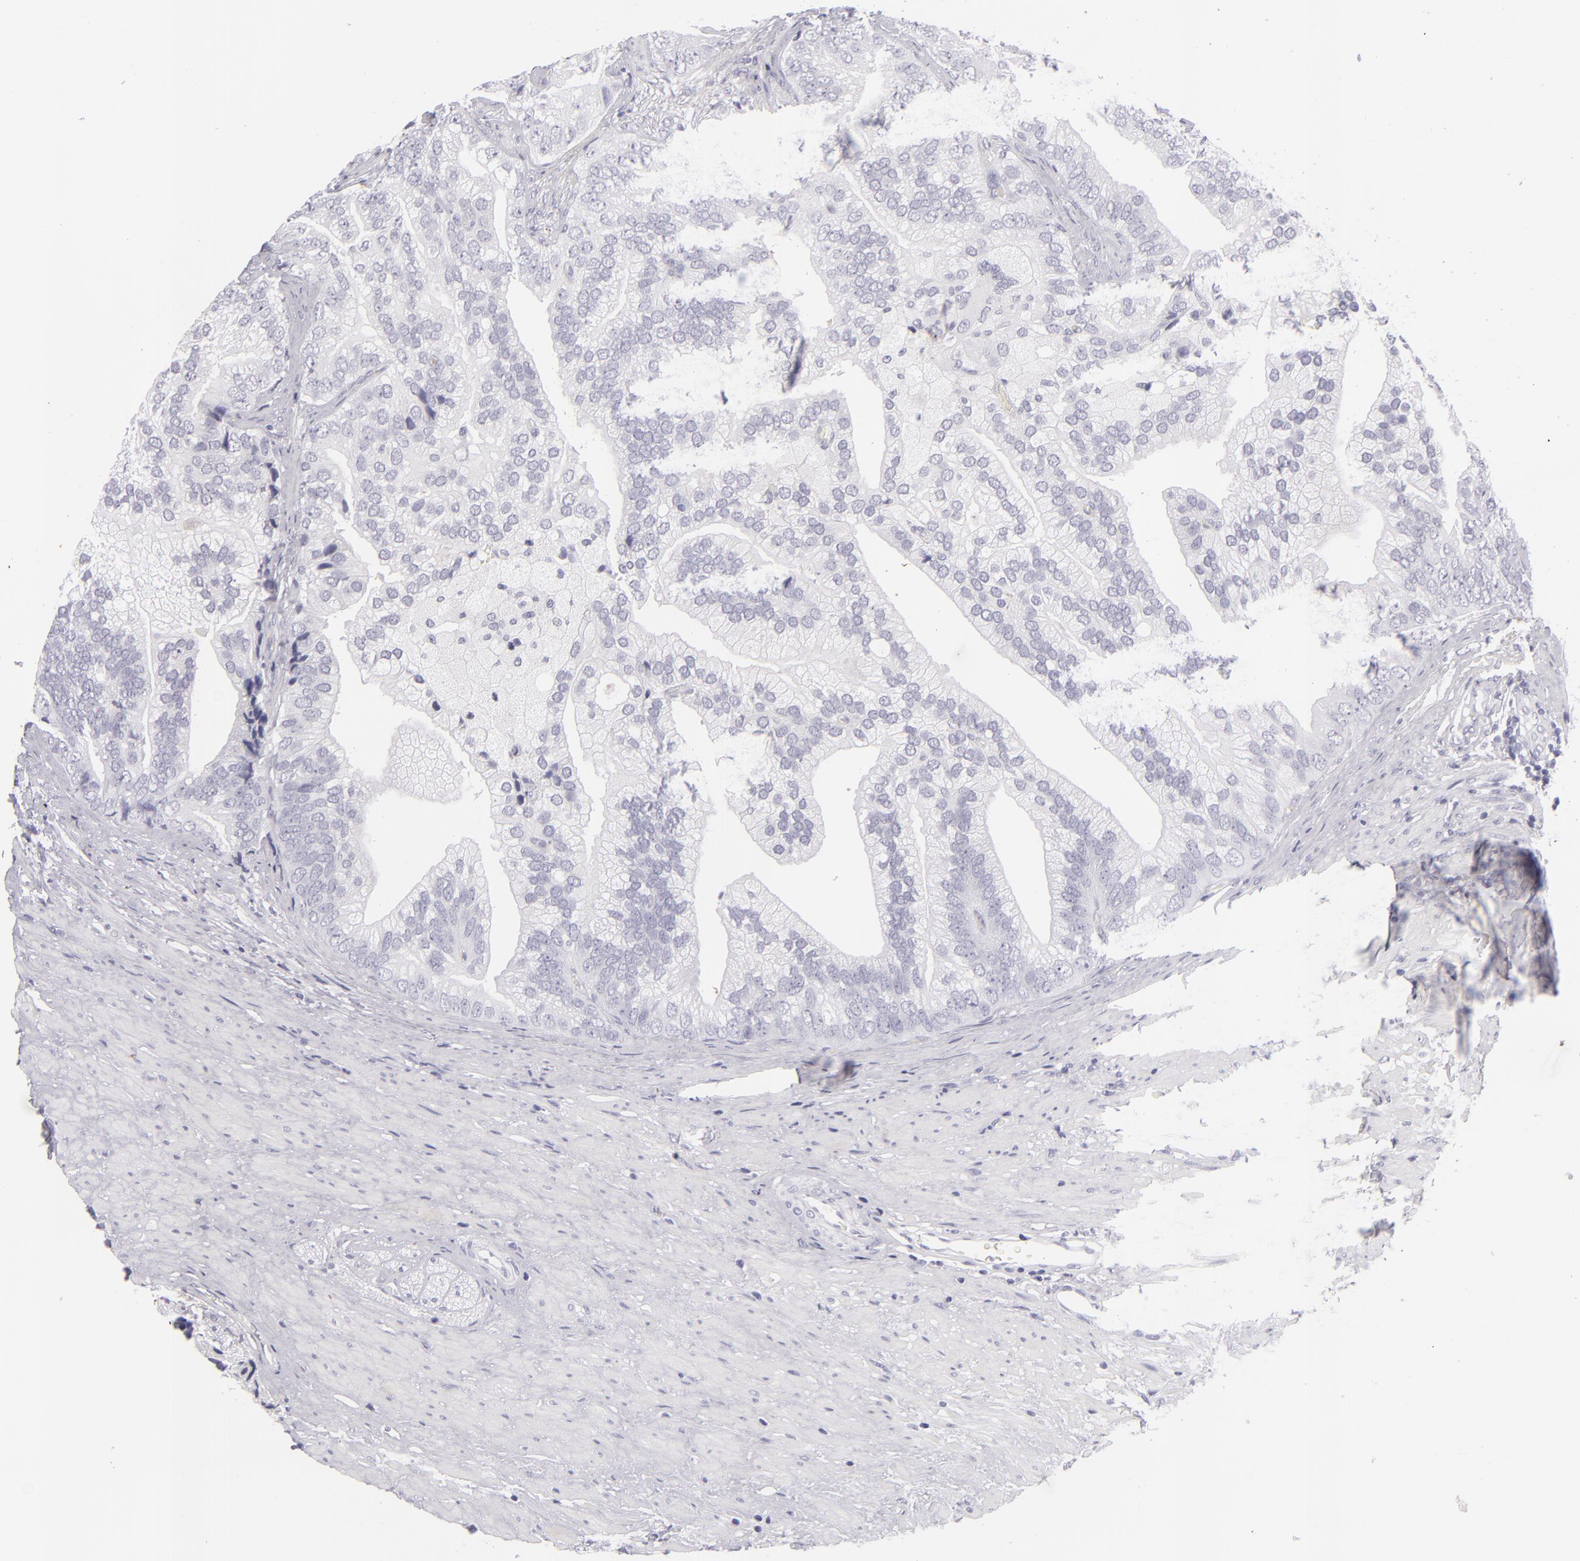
{"staining": {"intensity": "negative", "quantity": "none", "location": "none"}, "tissue": "prostate cancer", "cell_type": "Tumor cells", "image_type": "cancer", "snomed": [{"axis": "morphology", "description": "Adenocarcinoma, Low grade"}, {"axis": "topography", "description": "Prostate"}], "caption": "Tumor cells are negative for brown protein staining in prostate cancer (adenocarcinoma (low-grade)). (Stains: DAB IHC with hematoxylin counter stain, Microscopy: brightfield microscopy at high magnification).", "gene": "VIL1", "patient": {"sex": "male", "age": 71}}